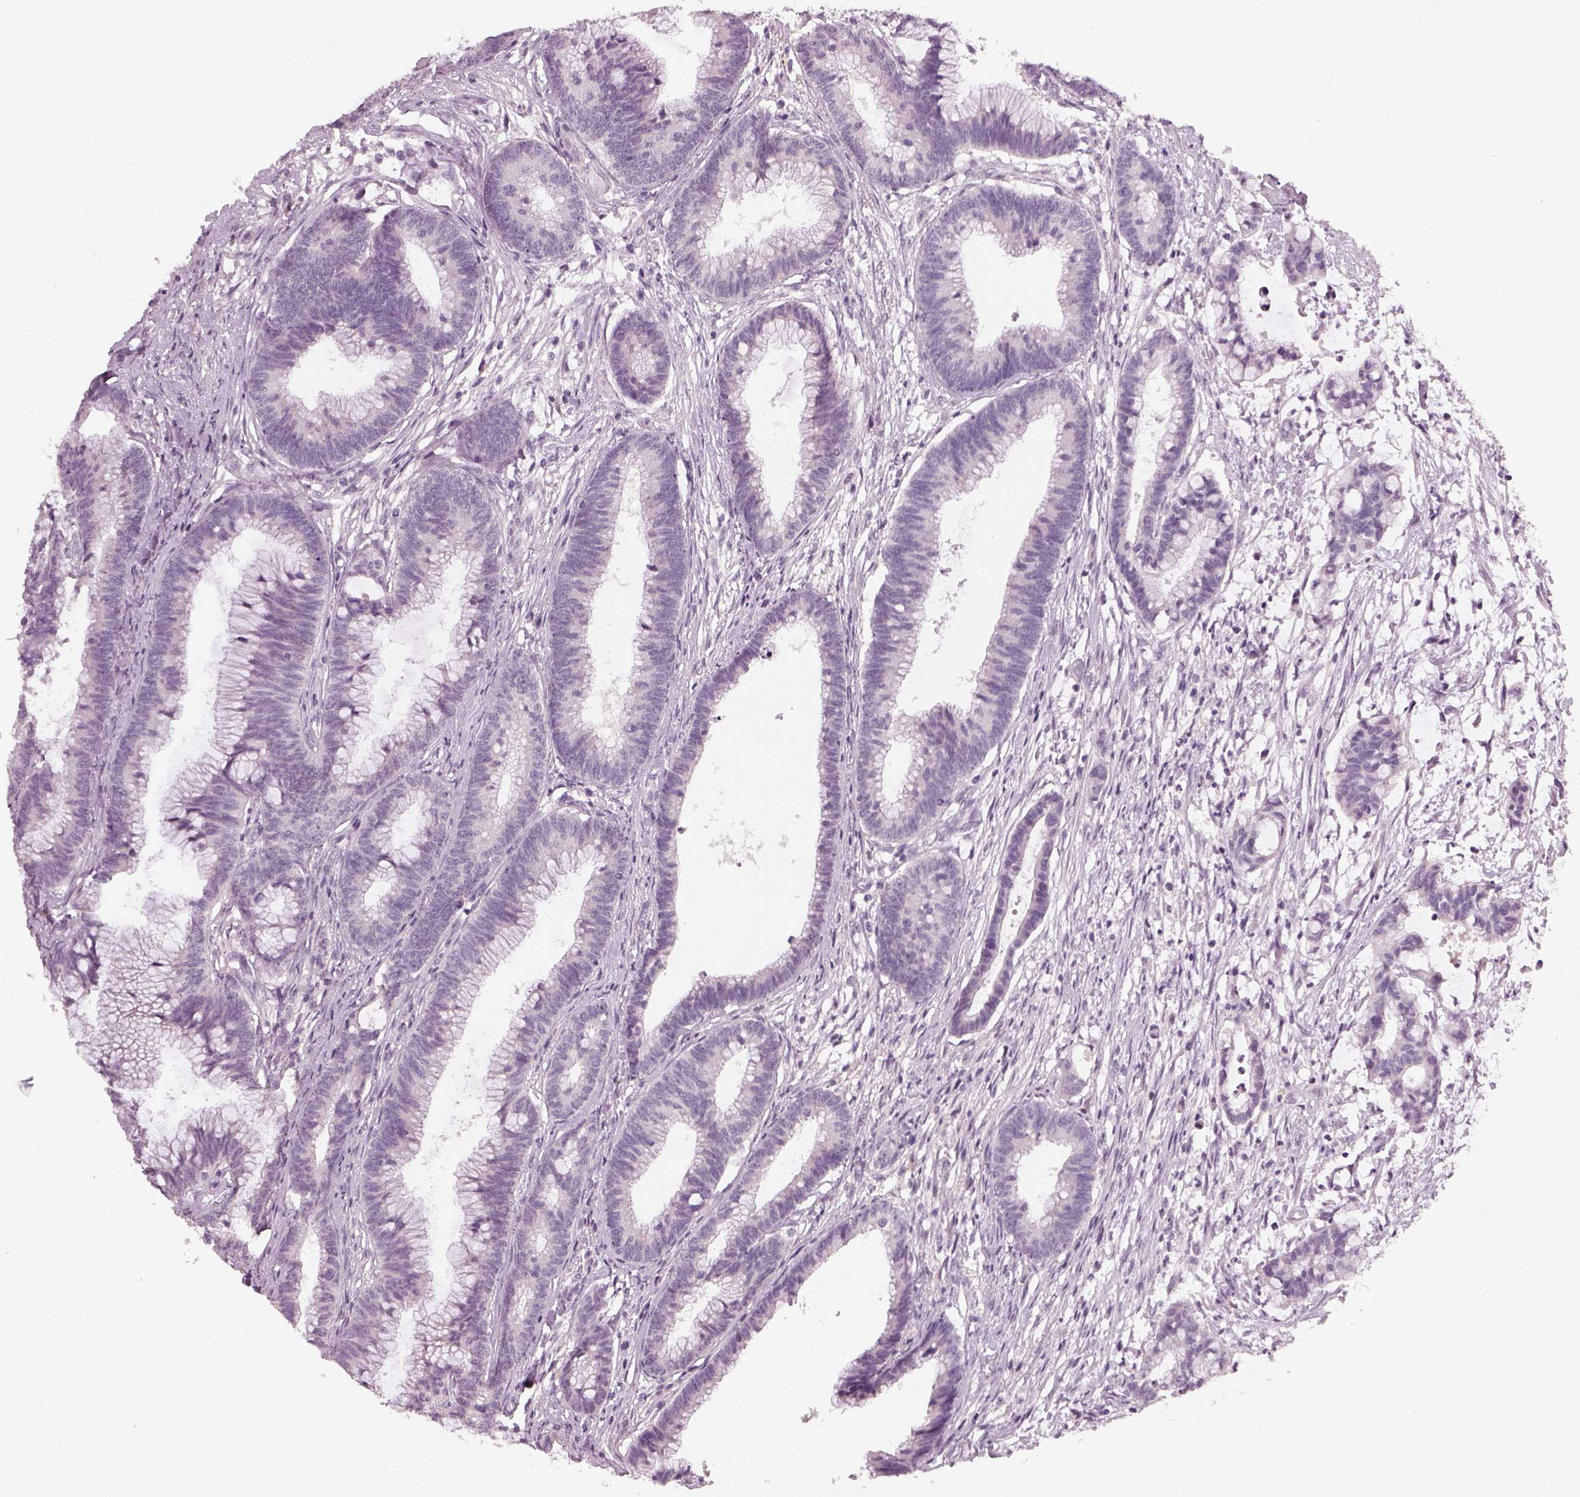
{"staining": {"intensity": "negative", "quantity": "none", "location": "none"}, "tissue": "colorectal cancer", "cell_type": "Tumor cells", "image_type": "cancer", "snomed": [{"axis": "morphology", "description": "Adenocarcinoma, NOS"}, {"axis": "topography", "description": "Colon"}], "caption": "There is no significant positivity in tumor cells of colorectal adenocarcinoma. Brightfield microscopy of immunohistochemistry stained with DAB (brown) and hematoxylin (blue), captured at high magnification.", "gene": "PENK", "patient": {"sex": "female", "age": 78}}